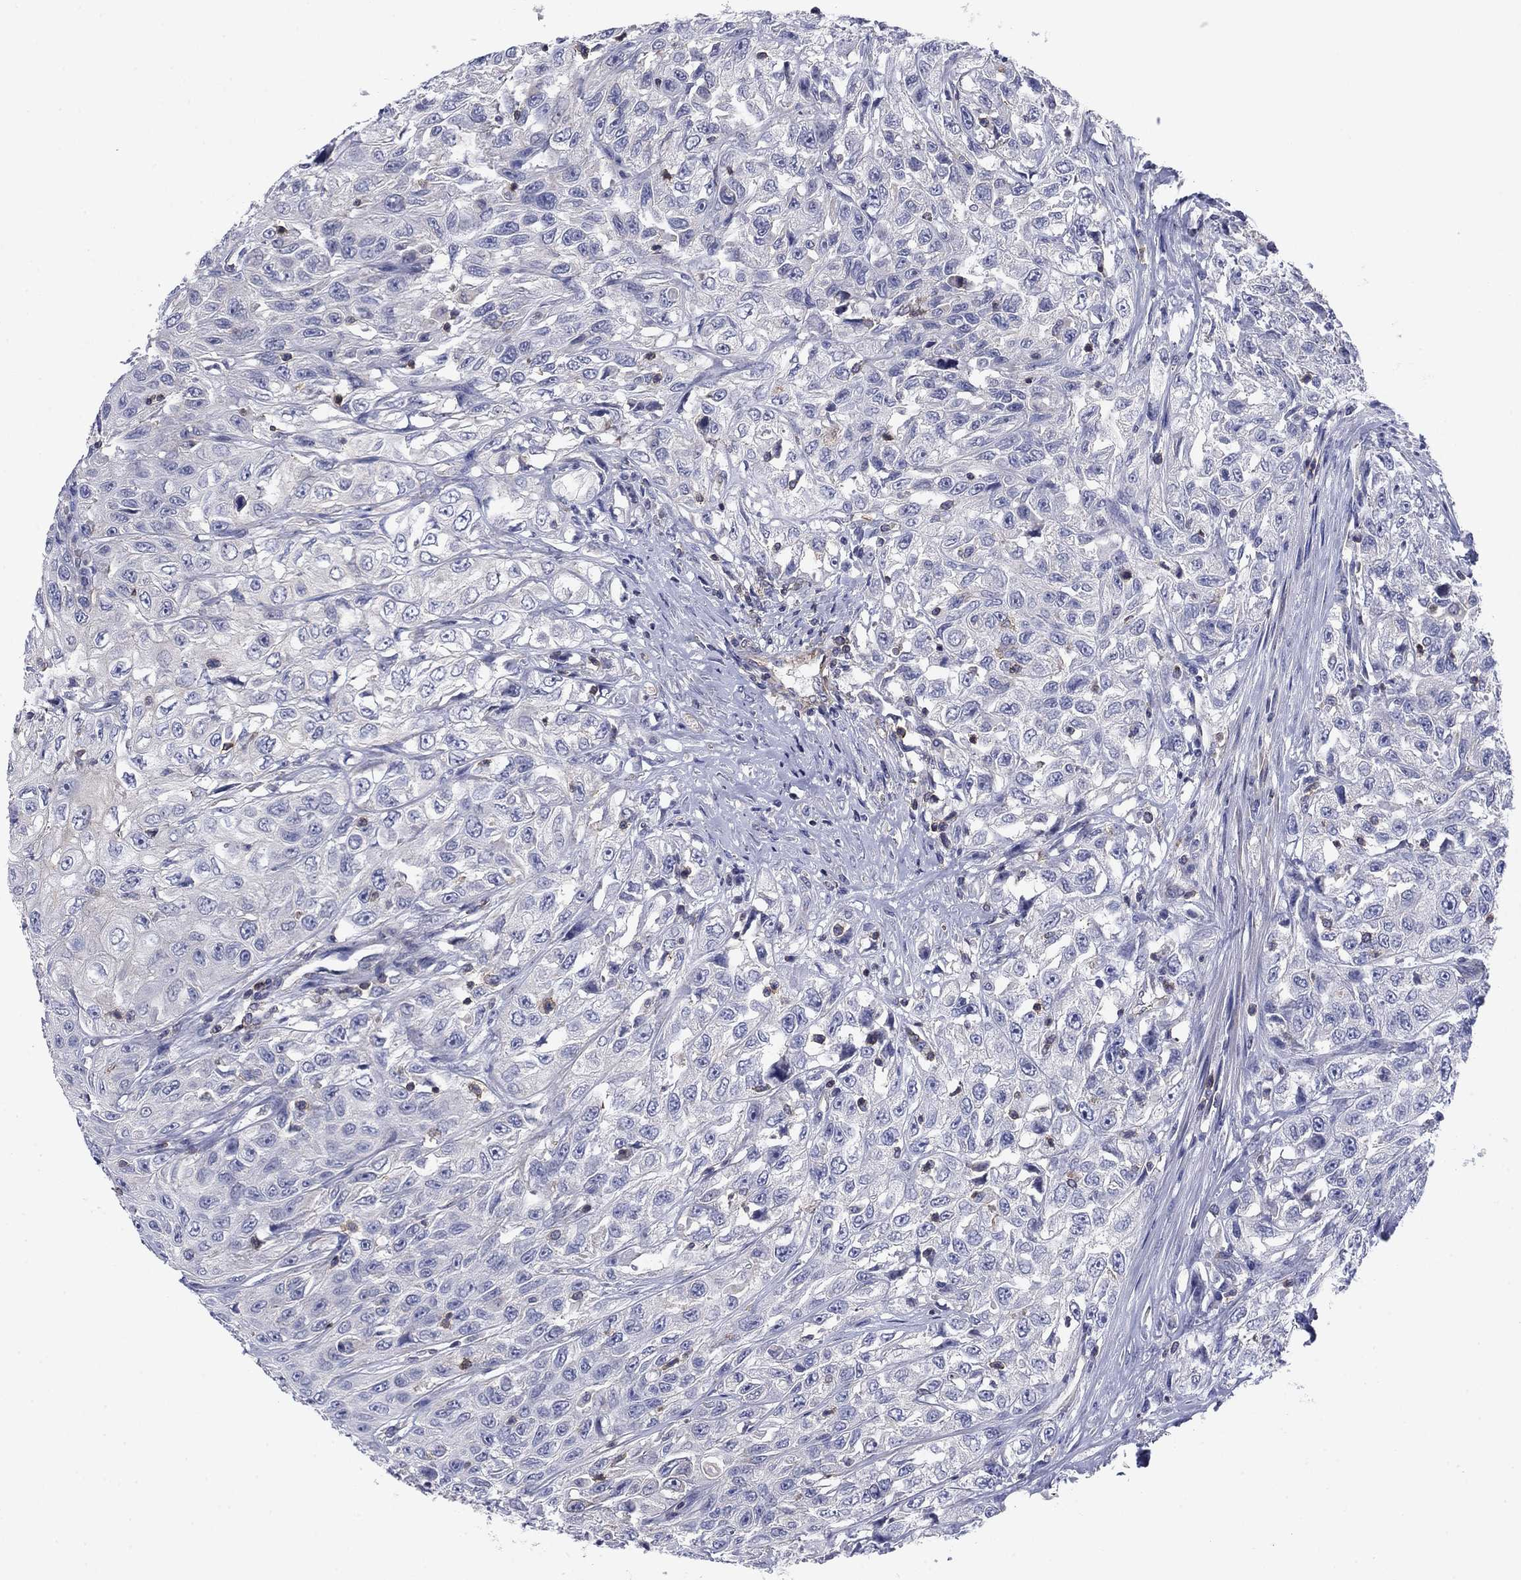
{"staining": {"intensity": "negative", "quantity": "none", "location": "none"}, "tissue": "urothelial cancer", "cell_type": "Tumor cells", "image_type": "cancer", "snomed": [{"axis": "morphology", "description": "Urothelial carcinoma, High grade"}, {"axis": "topography", "description": "Urinary bladder"}], "caption": "Immunohistochemistry of high-grade urothelial carcinoma reveals no expression in tumor cells.", "gene": "PSD4", "patient": {"sex": "female", "age": 56}}